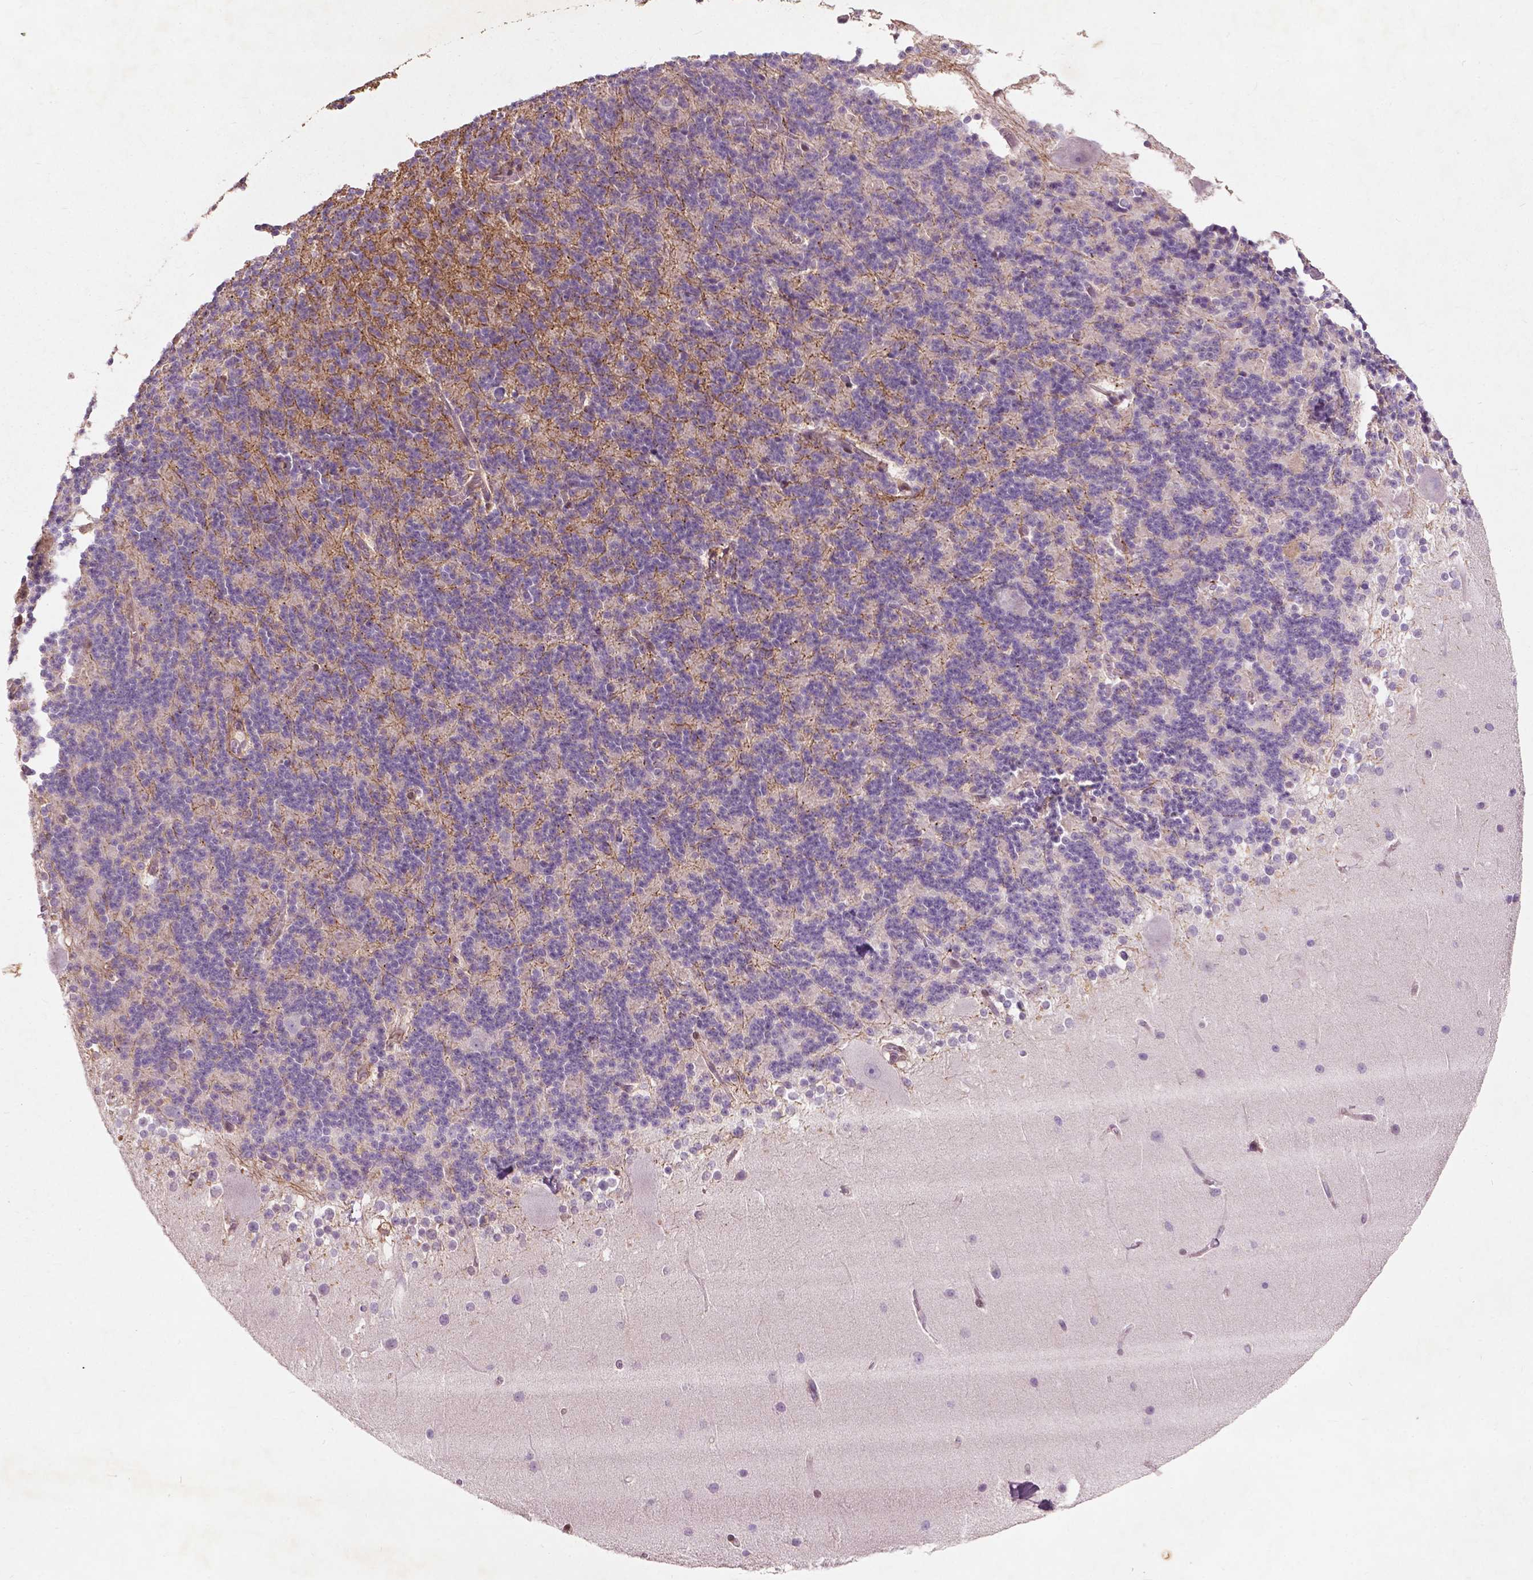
{"staining": {"intensity": "weak", "quantity": "25%-75%", "location": "cytoplasmic/membranous"}, "tissue": "cerebellum", "cell_type": "Cells in granular layer", "image_type": "normal", "snomed": [{"axis": "morphology", "description": "Normal tissue, NOS"}, {"axis": "topography", "description": "Cerebellum"}], "caption": "Normal cerebellum exhibits weak cytoplasmic/membranous staining in about 25%-75% of cells in granular layer, visualized by immunohistochemistry.", "gene": "GPR37", "patient": {"sex": "female", "age": 19}}